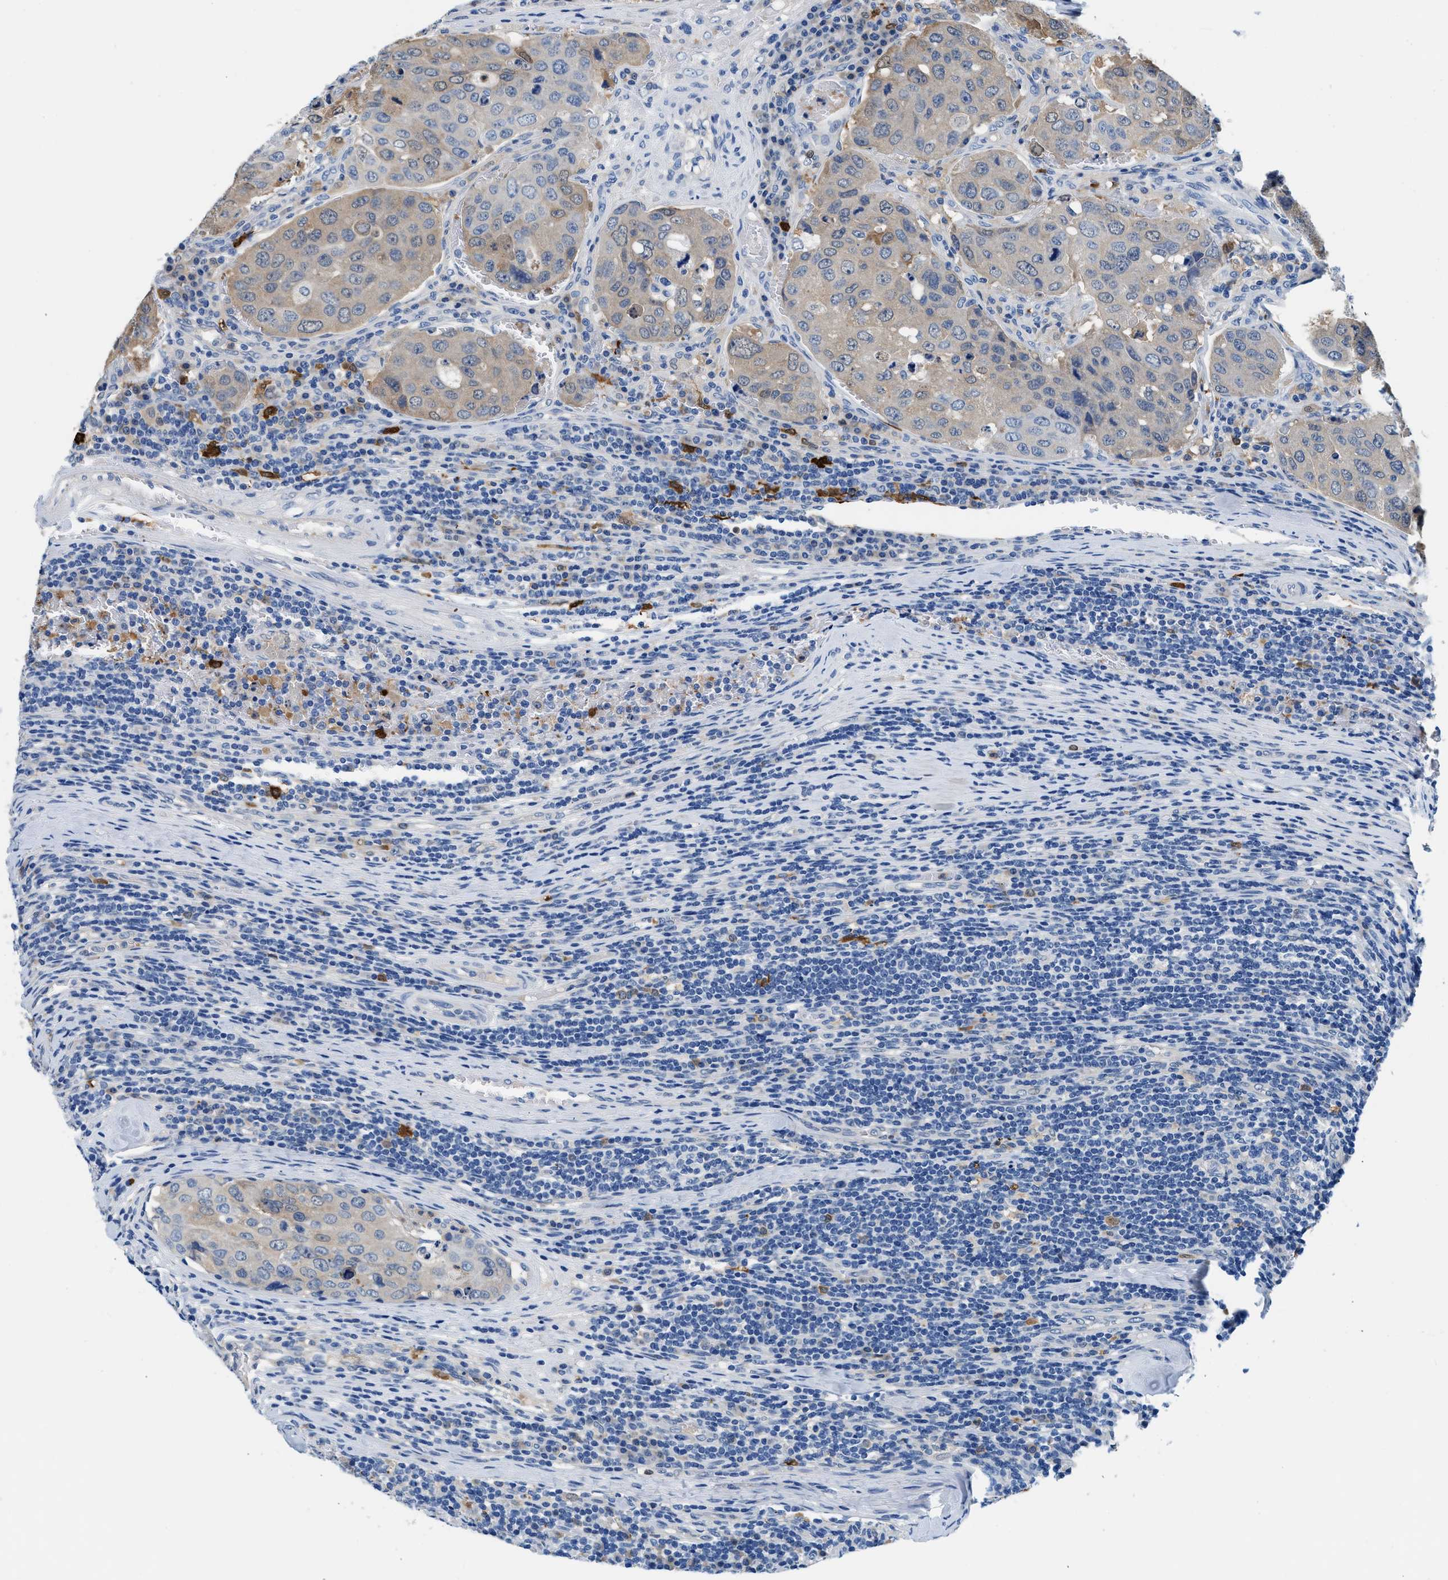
{"staining": {"intensity": "weak", "quantity": "<25%", "location": "cytoplasmic/membranous"}, "tissue": "urothelial cancer", "cell_type": "Tumor cells", "image_type": "cancer", "snomed": [{"axis": "morphology", "description": "Urothelial carcinoma, High grade"}, {"axis": "topography", "description": "Lymph node"}, {"axis": "topography", "description": "Urinary bladder"}], "caption": "Urothelial cancer was stained to show a protein in brown. There is no significant expression in tumor cells.", "gene": "FADS6", "patient": {"sex": "male", "age": 51}}